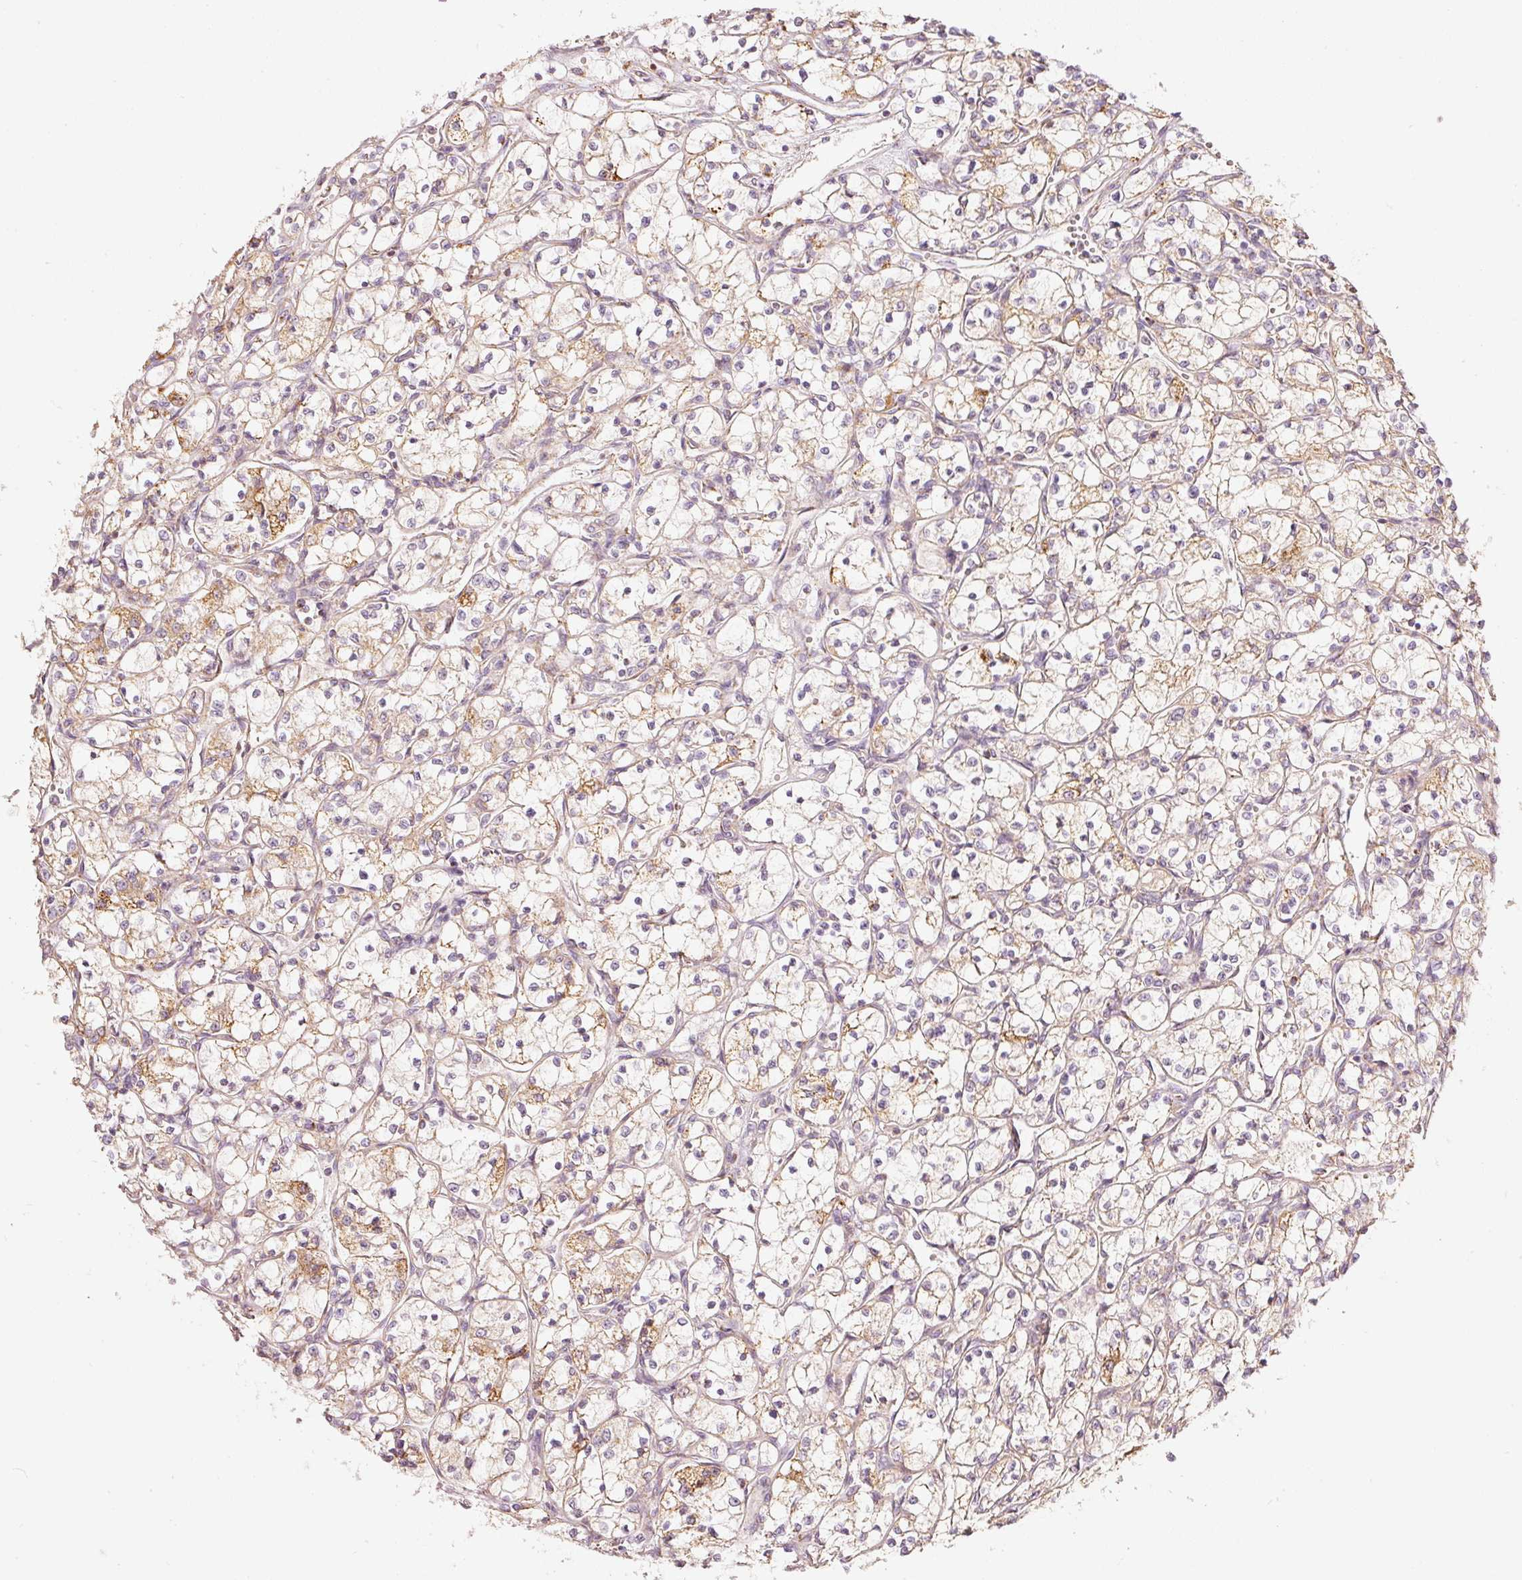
{"staining": {"intensity": "moderate", "quantity": "25%-75%", "location": "cytoplasmic/membranous"}, "tissue": "renal cancer", "cell_type": "Tumor cells", "image_type": "cancer", "snomed": [{"axis": "morphology", "description": "Adenocarcinoma, NOS"}, {"axis": "topography", "description": "Kidney"}], "caption": "An image showing moderate cytoplasmic/membranous positivity in approximately 25%-75% of tumor cells in renal cancer (adenocarcinoma), as visualized by brown immunohistochemical staining.", "gene": "C17orf98", "patient": {"sex": "female", "age": 69}}